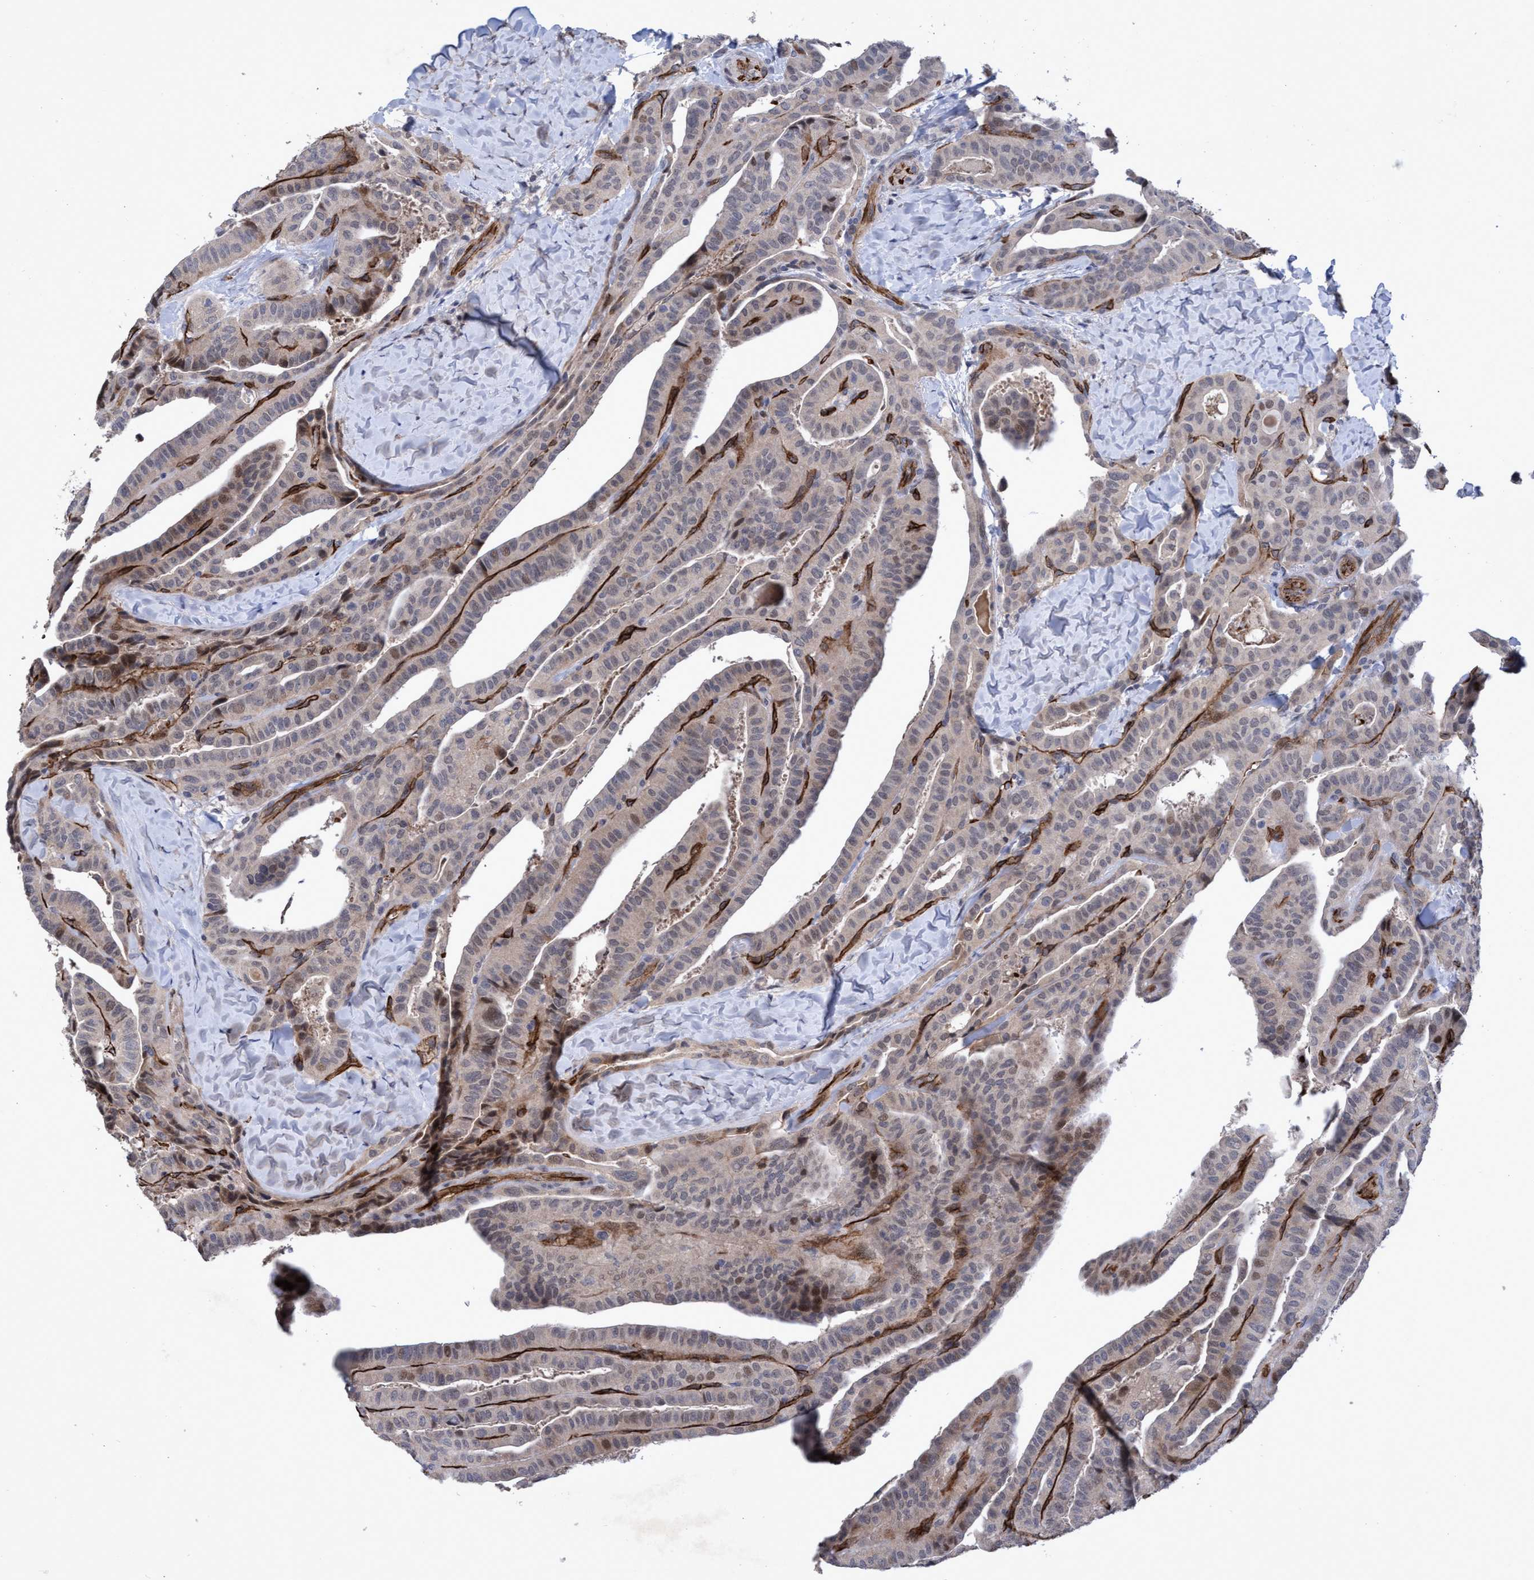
{"staining": {"intensity": "moderate", "quantity": "25%-75%", "location": "cytoplasmic/membranous,nuclear"}, "tissue": "thyroid cancer", "cell_type": "Tumor cells", "image_type": "cancer", "snomed": [{"axis": "morphology", "description": "Papillary adenocarcinoma, NOS"}, {"axis": "topography", "description": "Thyroid gland"}], "caption": "Human thyroid cancer stained with a brown dye demonstrates moderate cytoplasmic/membranous and nuclear positive staining in approximately 25%-75% of tumor cells.", "gene": "ZNF750", "patient": {"sex": "male", "age": 77}}